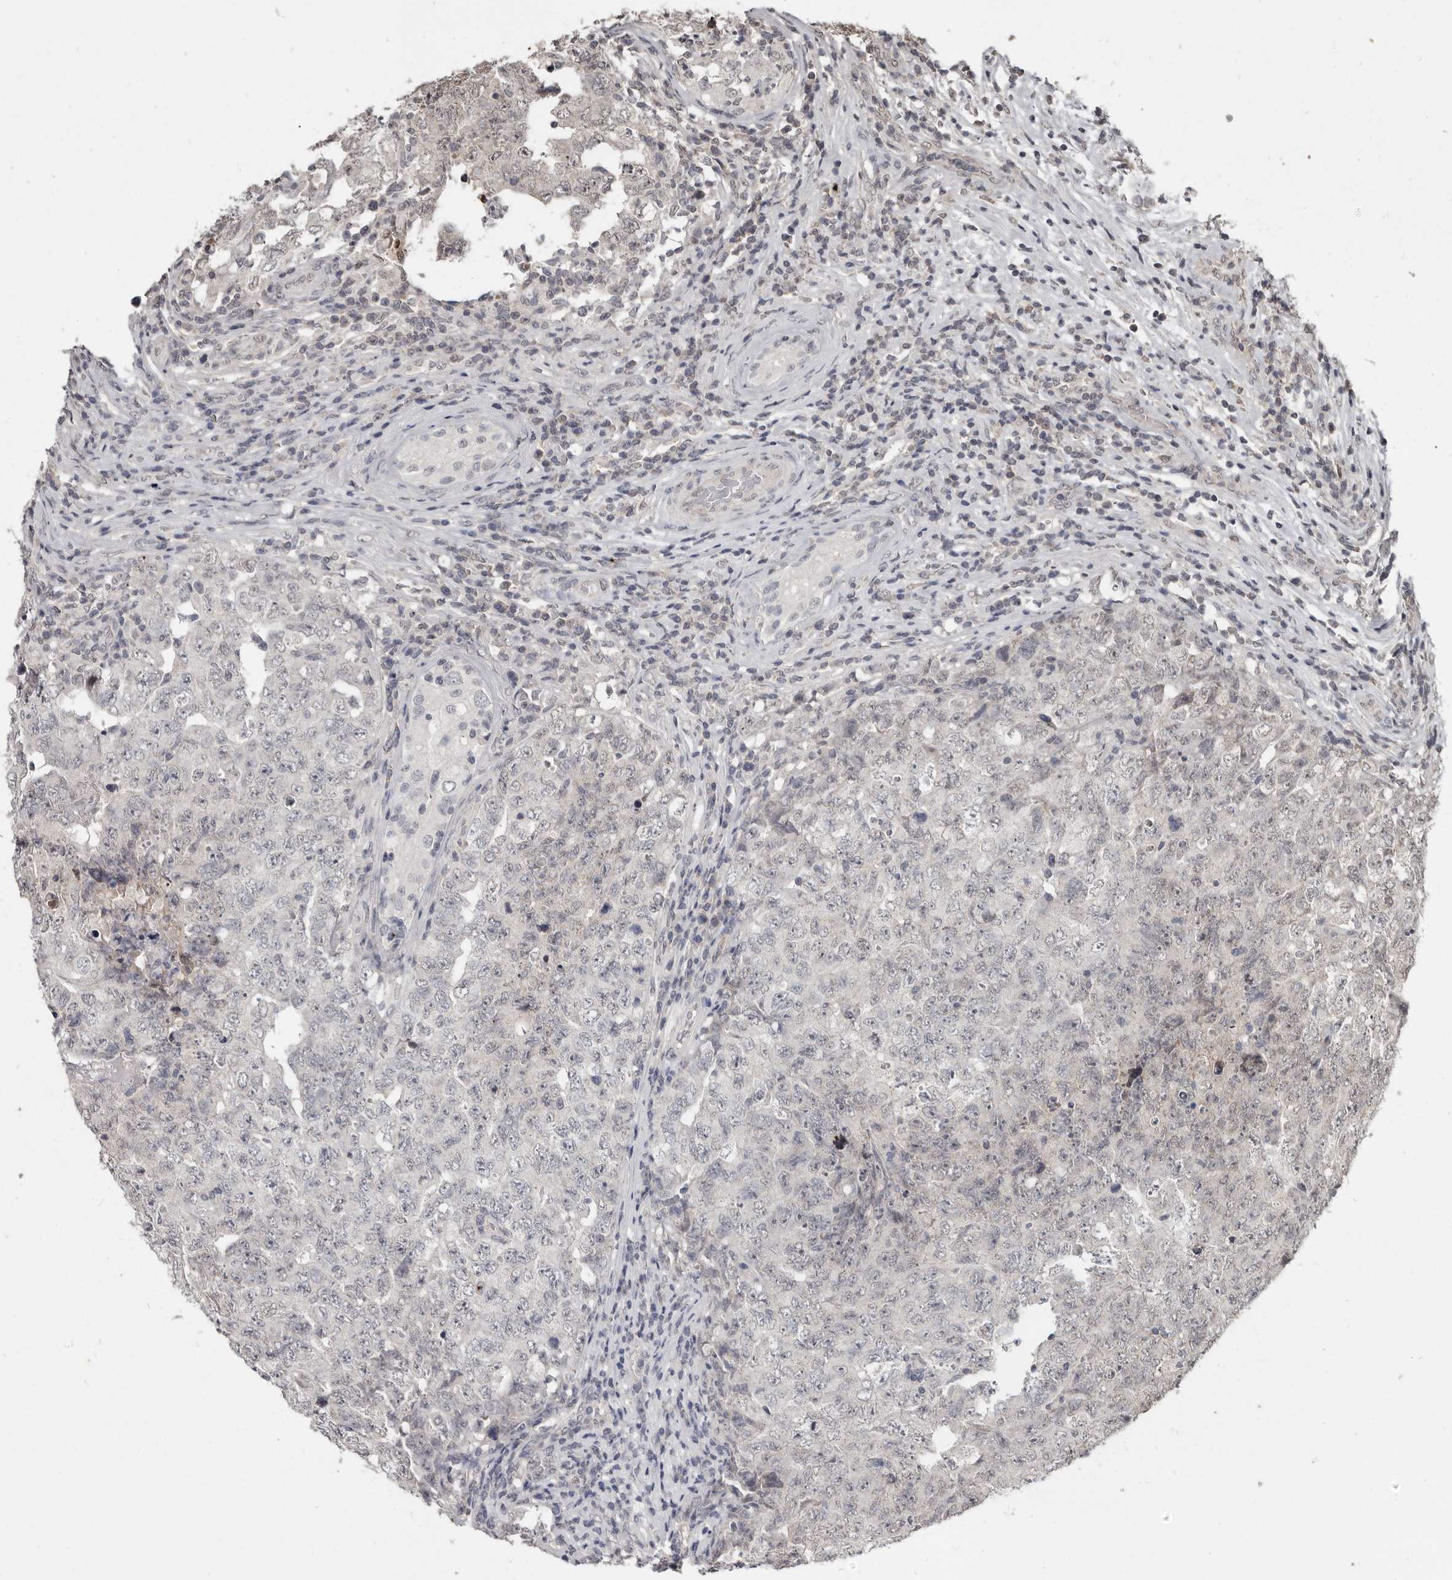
{"staining": {"intensity": "negative", "quantity": "none", "location": "none"}, "tissue": "testis cancer", "cell_type": "Tumor cells", "image_type": "cancer", "snomed": [{"axis": "morphology", "description": "Carcinoma, Embryonal, NOS"}, {"axis": "topography", "description": "Testis"}], "caption": "A photomicrograph of human testis cancer is negative for staining in tumor cells.", "gene": "LINGO2", "patient": {"sex": "male", "age": 26}}